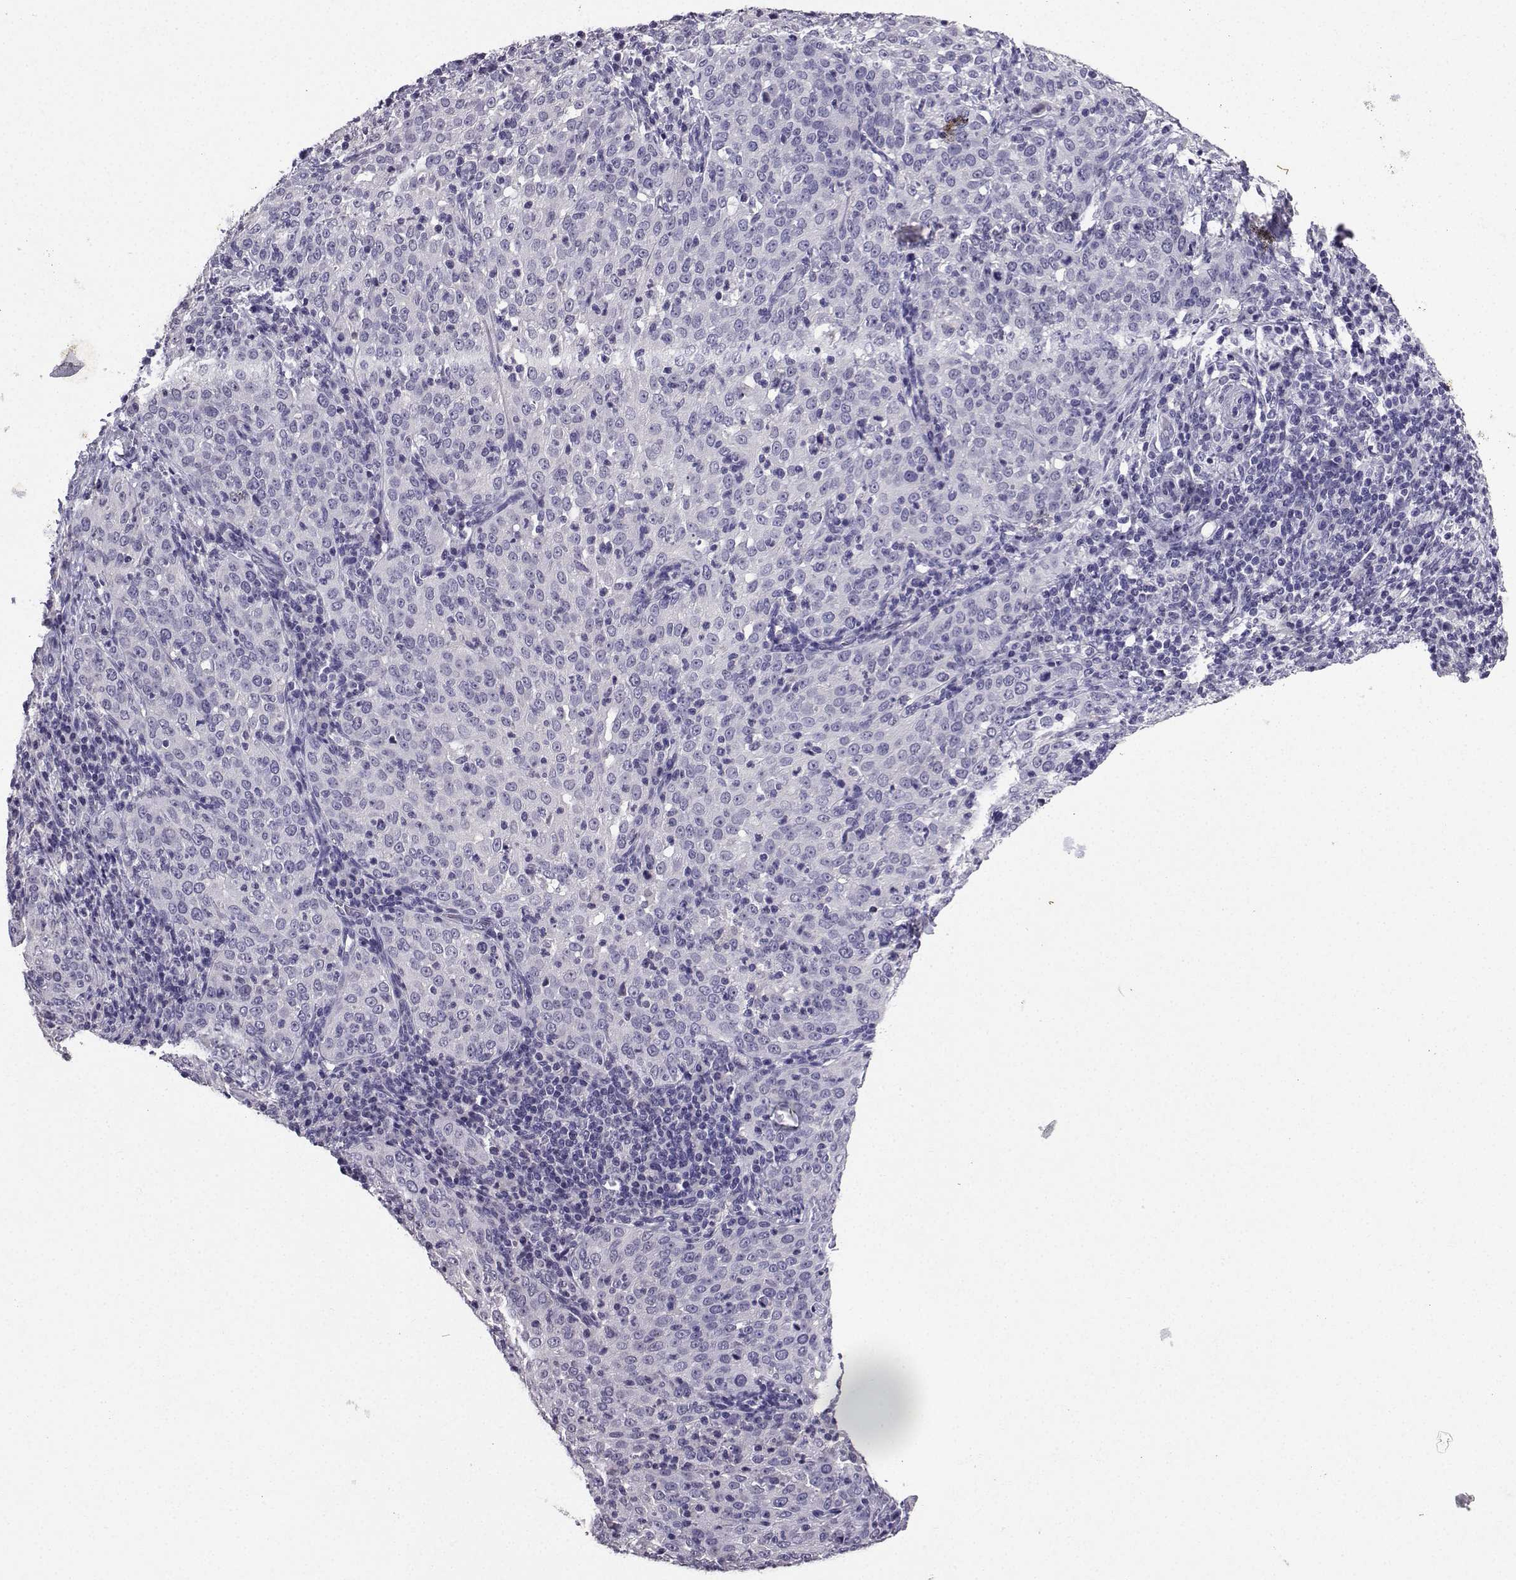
{"staining": {"intensity": "negative", "quantity": "none", "location": "none"}, "tissue": "cervical cancer", "cell_type": "Tumor cells", "image_type": "cancer", "snomed": [{"axis": "morphology", "description": "Squamous cell carcinoma, NOS"}, {"axis": "topography", "description": "Cervix"}], "caption": "The micrograph reveals no staining of tumor cells in cervical cancer.", "gene": "SPAG11B", "patient": {"sex": "female", "age": 51}}